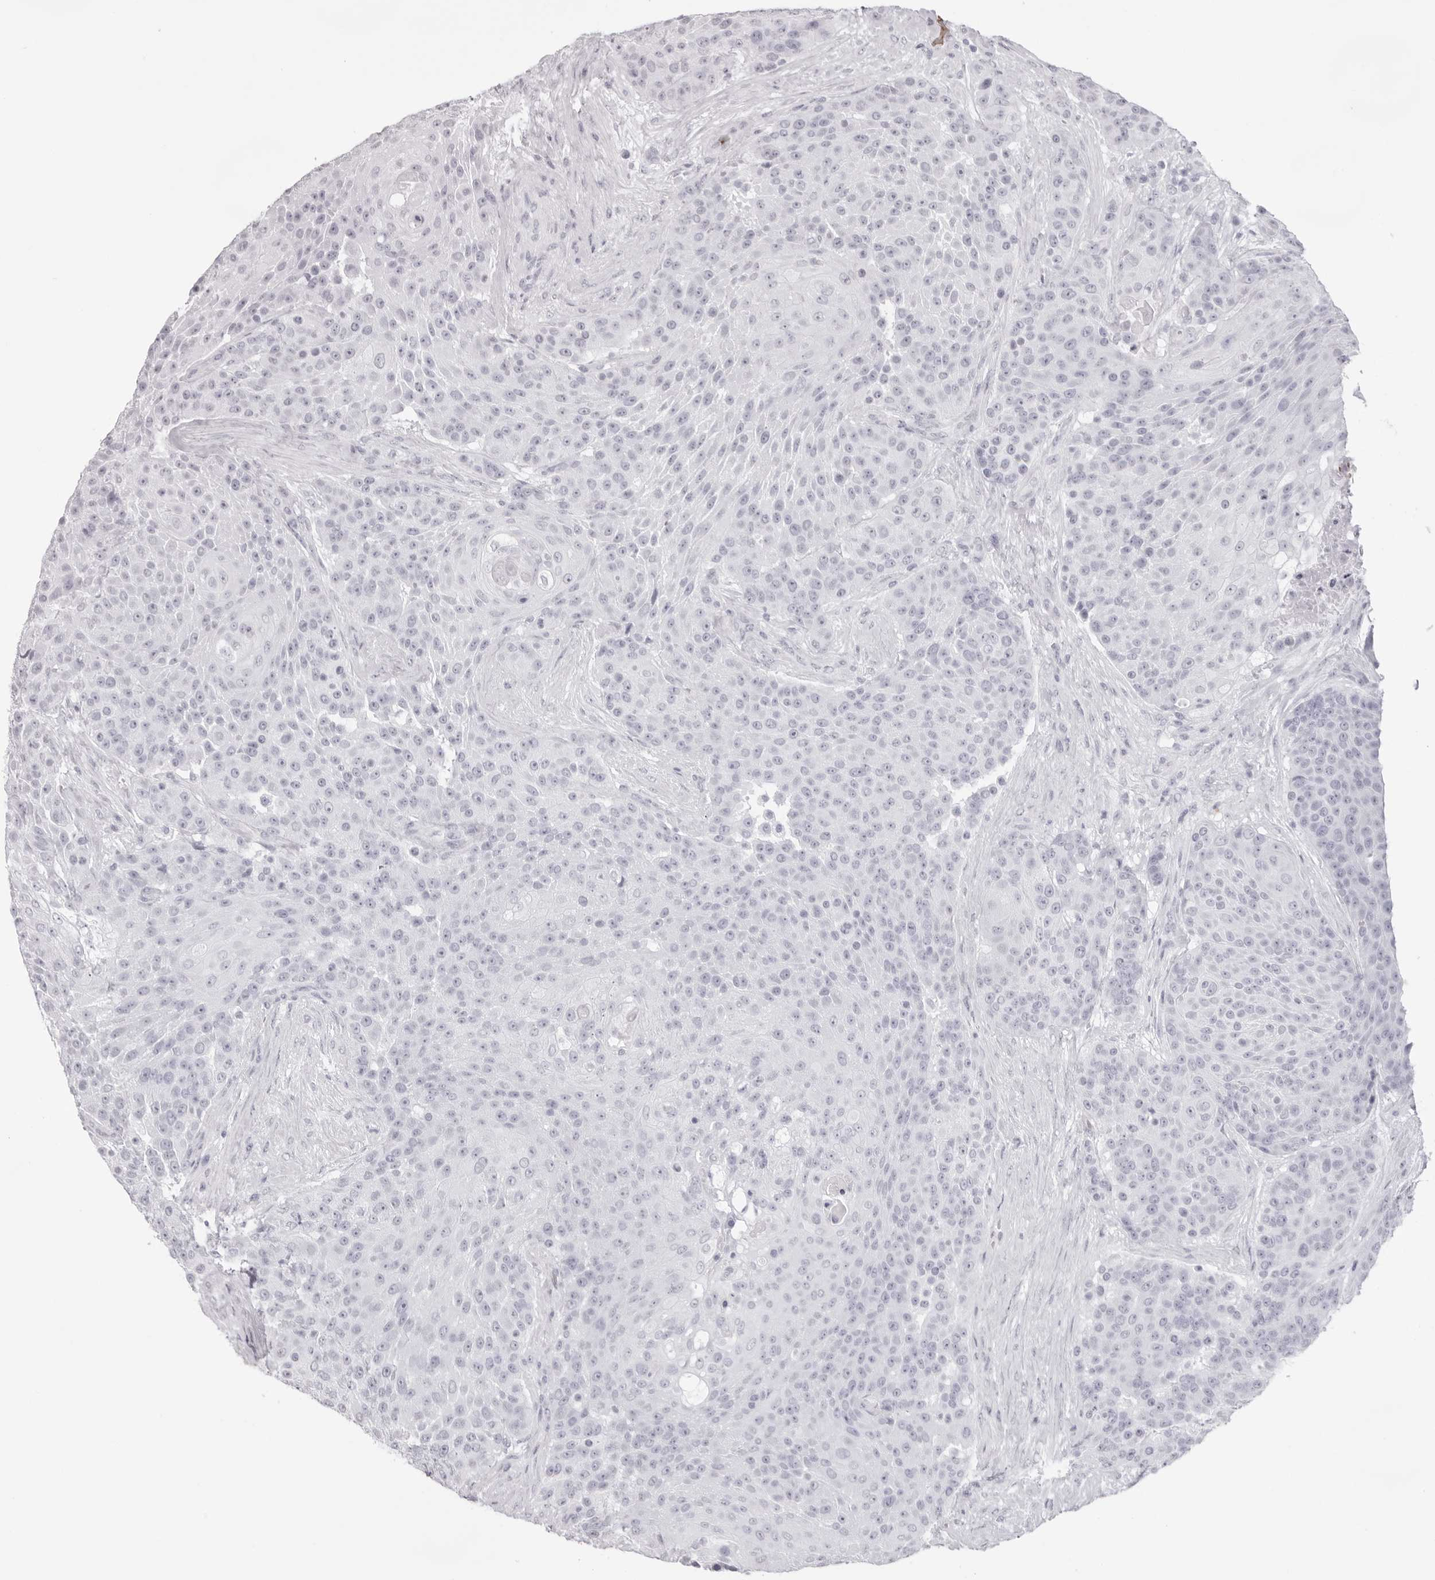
{"staining": {"intensity": "negative", "quantity": "none", "location": "none"}, "tissue": "urothelial cancer", "cell_type": "Tumor cells", "image_type": "cancer", "snomed": [{"axis": "morphology", "description": "Urothelial carcinoma, High grade"}, {"axis": "topography", "description": "Urinary bladder"}], "caption": "A high-resolution micrograph shows IHC staining of urothelial cancer, which demonstrates no significant staining in tumor cells.", "gene": "SPTA1", "patient": {"sex": "female", "age": 63}}